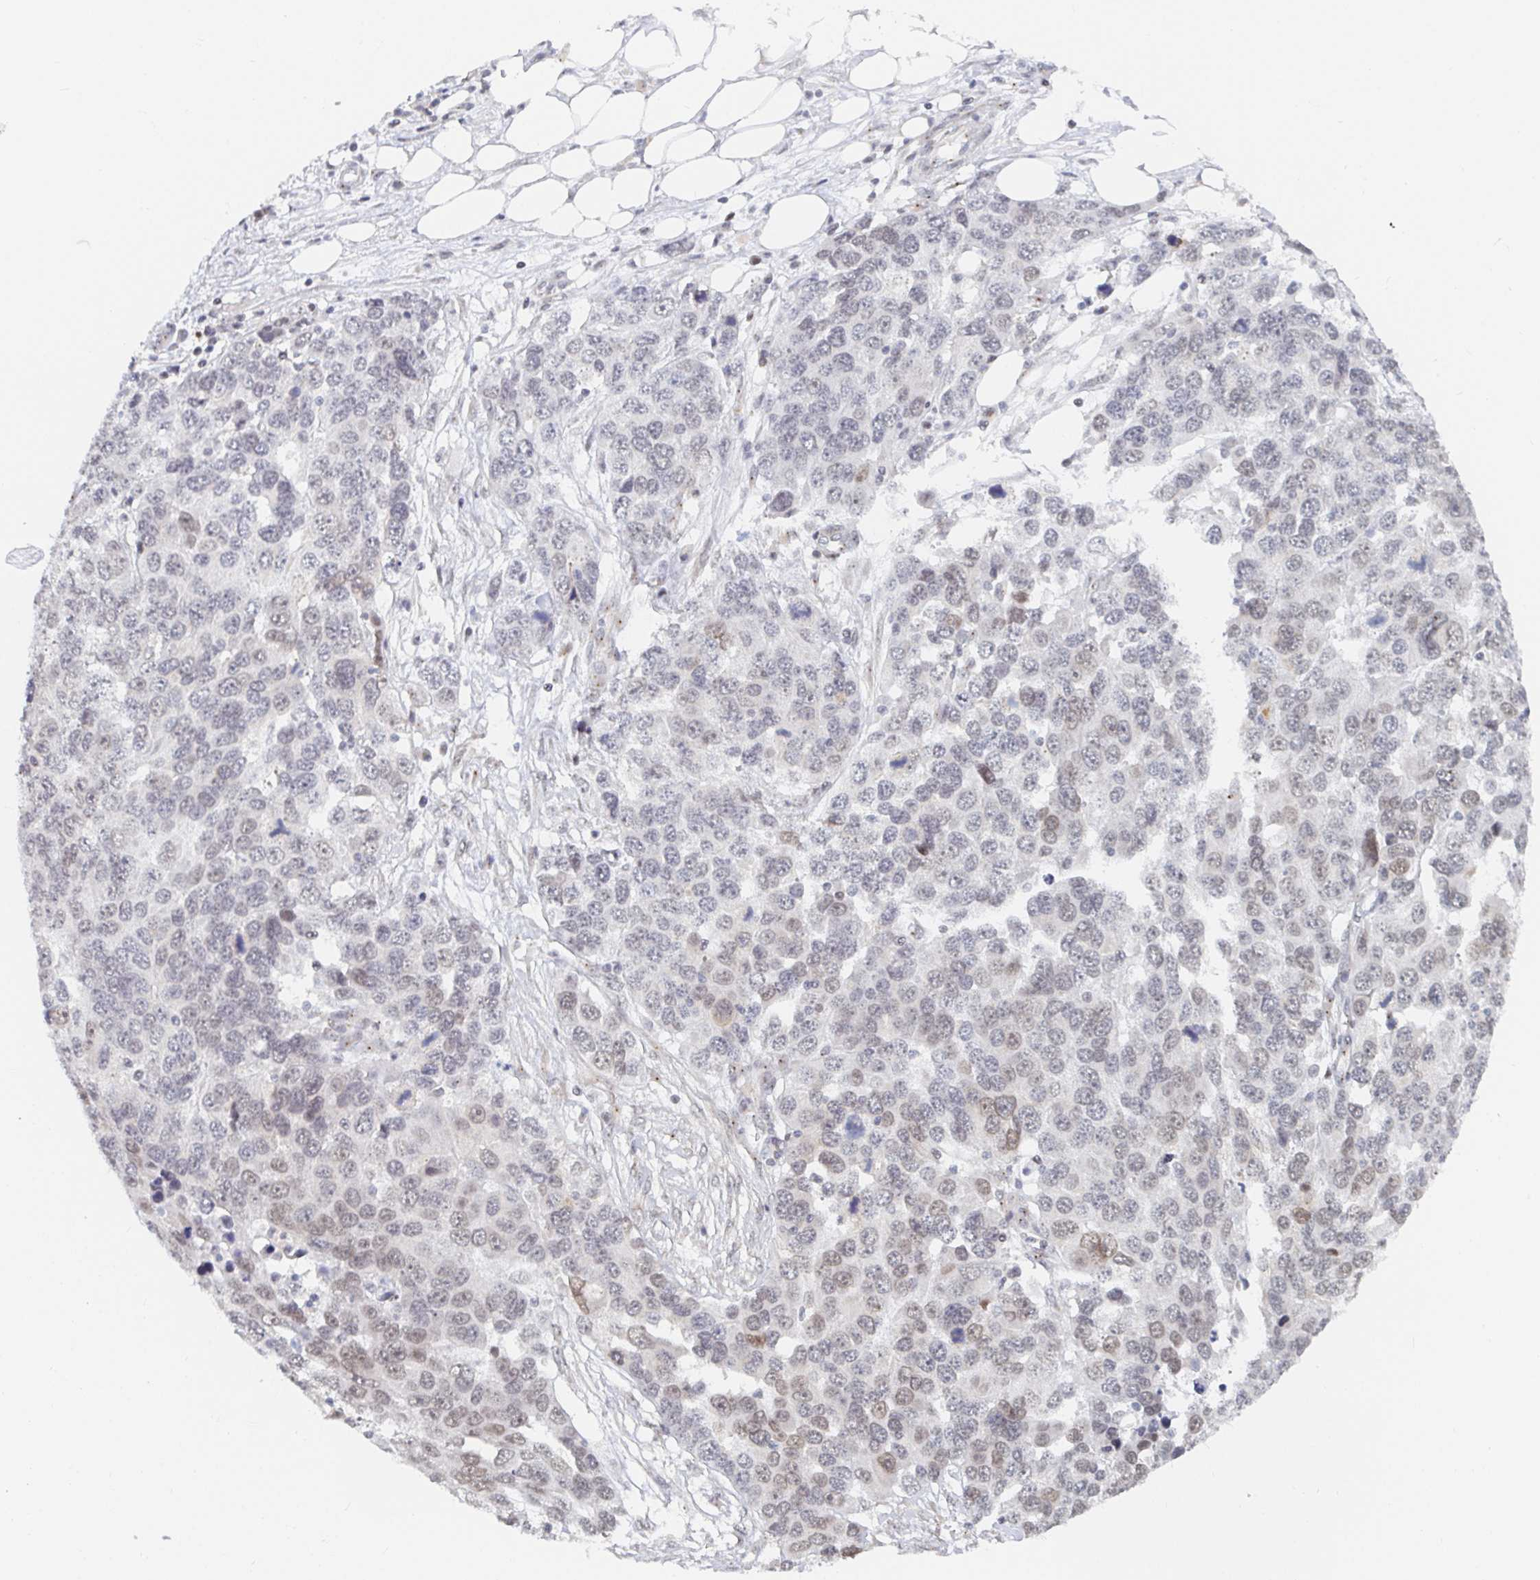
{"staining": {"intensity": "weak", "quantity": "25%-75%", "location": "nuclear"}, "tissue": "ovarian cancer", "cell_type": "Tumor cells", "image_type": "cancer", "snomed": [{"axis": "morphology", "description": "Cystadenocarcinoma, serous, NOS"}, {"axis": "topography", "description": "Ovary"}], "caption": "Protein analysis of serous cystadenocarcinoma (ovarian) tissue exhibits weak nuclear staining in approximately 25%-75% of tumor cells.", "gene": "CHD2", "patient": {"sex": "female", "age": 76}}